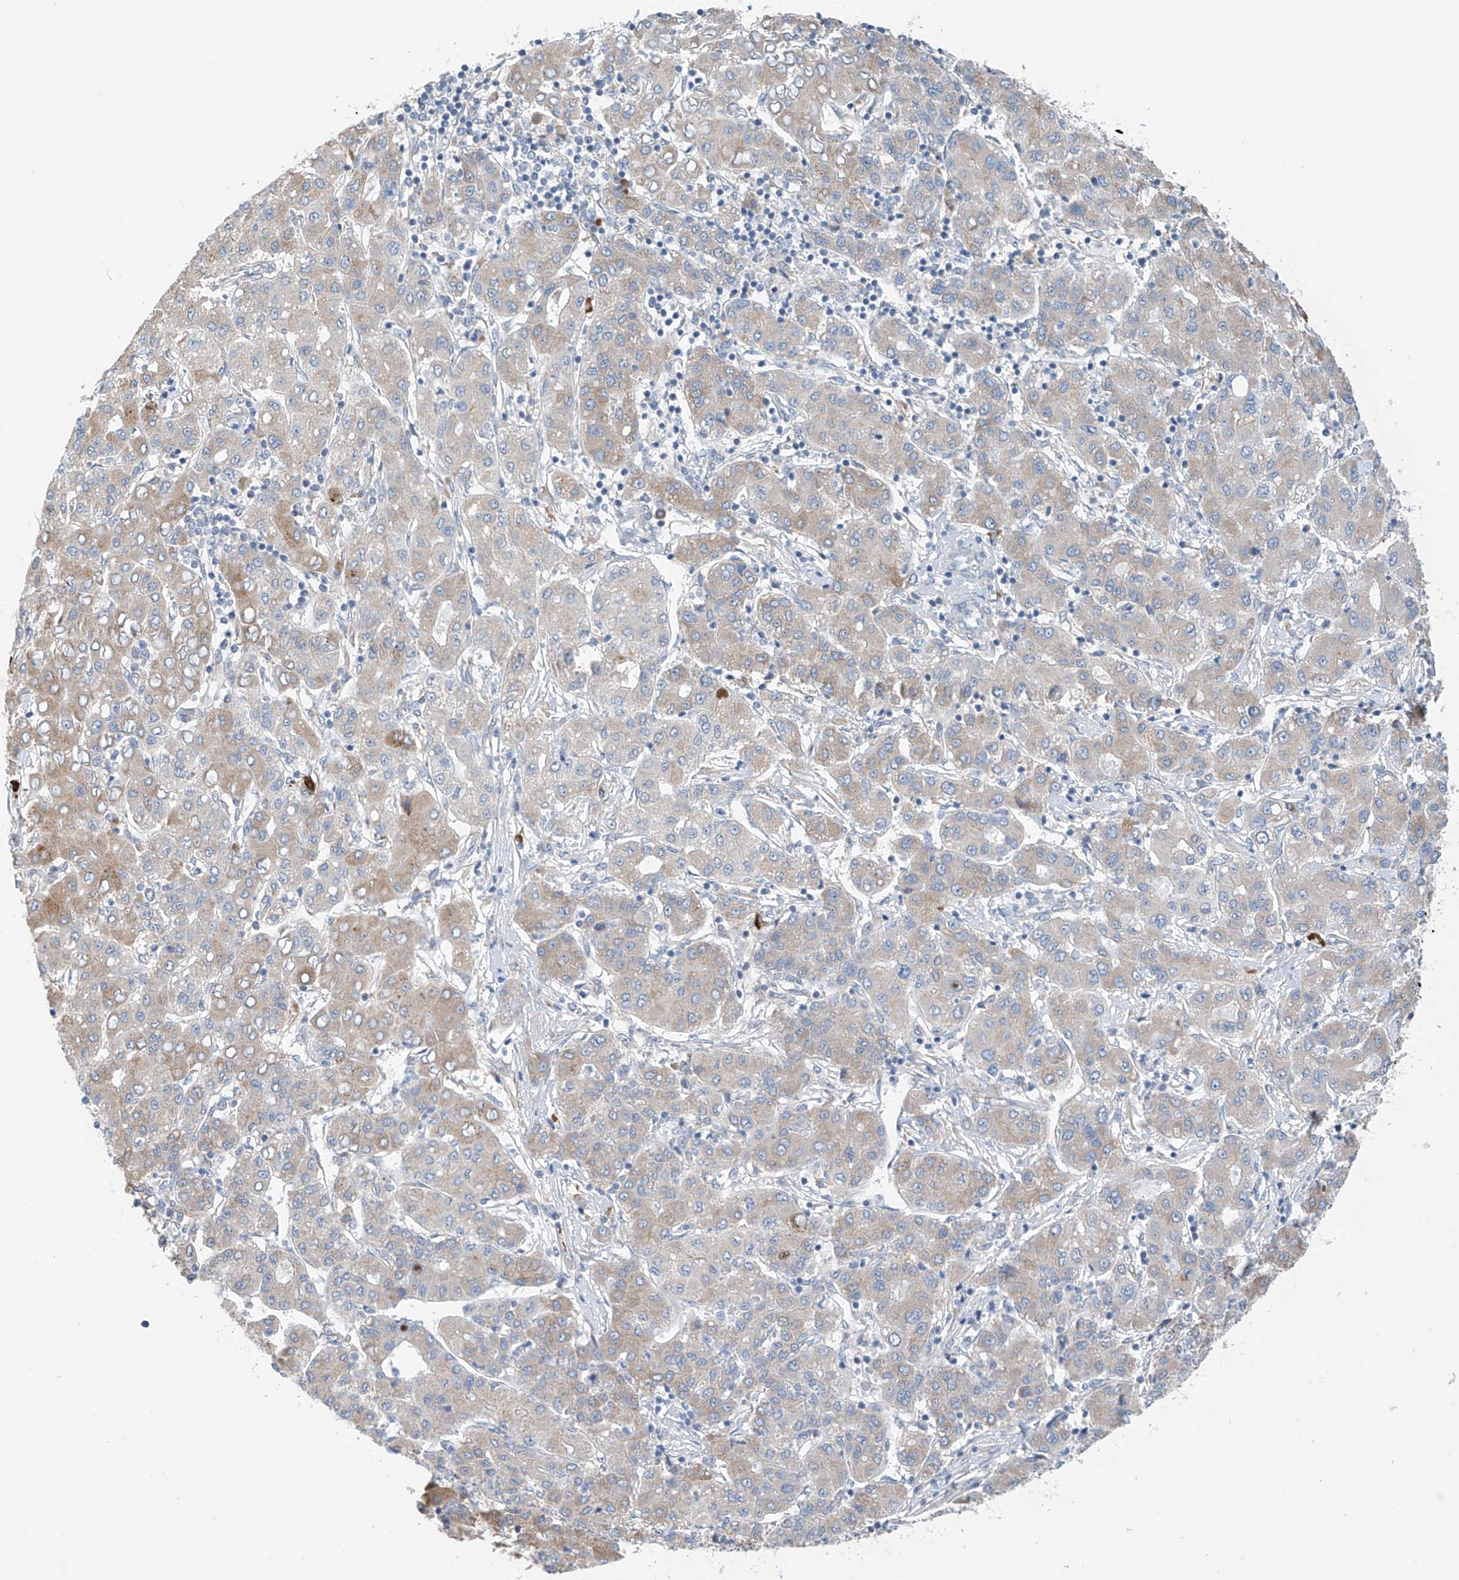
{"staining": {"intensity": "weak", "quantity": "25%-75%", "location": "cytoplasmic/membranous"}, "tissue": "liver cancer", "cell_type": "Tumor cells", "image_type": "cancer", "snomed": [{"axis": "morphology", "description": "Carcinoma, Hepatocellular, NOS"}, {"axis": "topography", "description": "Liver"}], "caption": "Liver hepatocellular carcinoma stained with DAB (3,3'-diaminobenzidine) immunohistochemistry (IHC) shows low levels of weak cytoplasmic/membranous staining in about 25%-75% of tumor cells.", "gene": "REC8", "patient": {"sex": "male", "age": 65}}